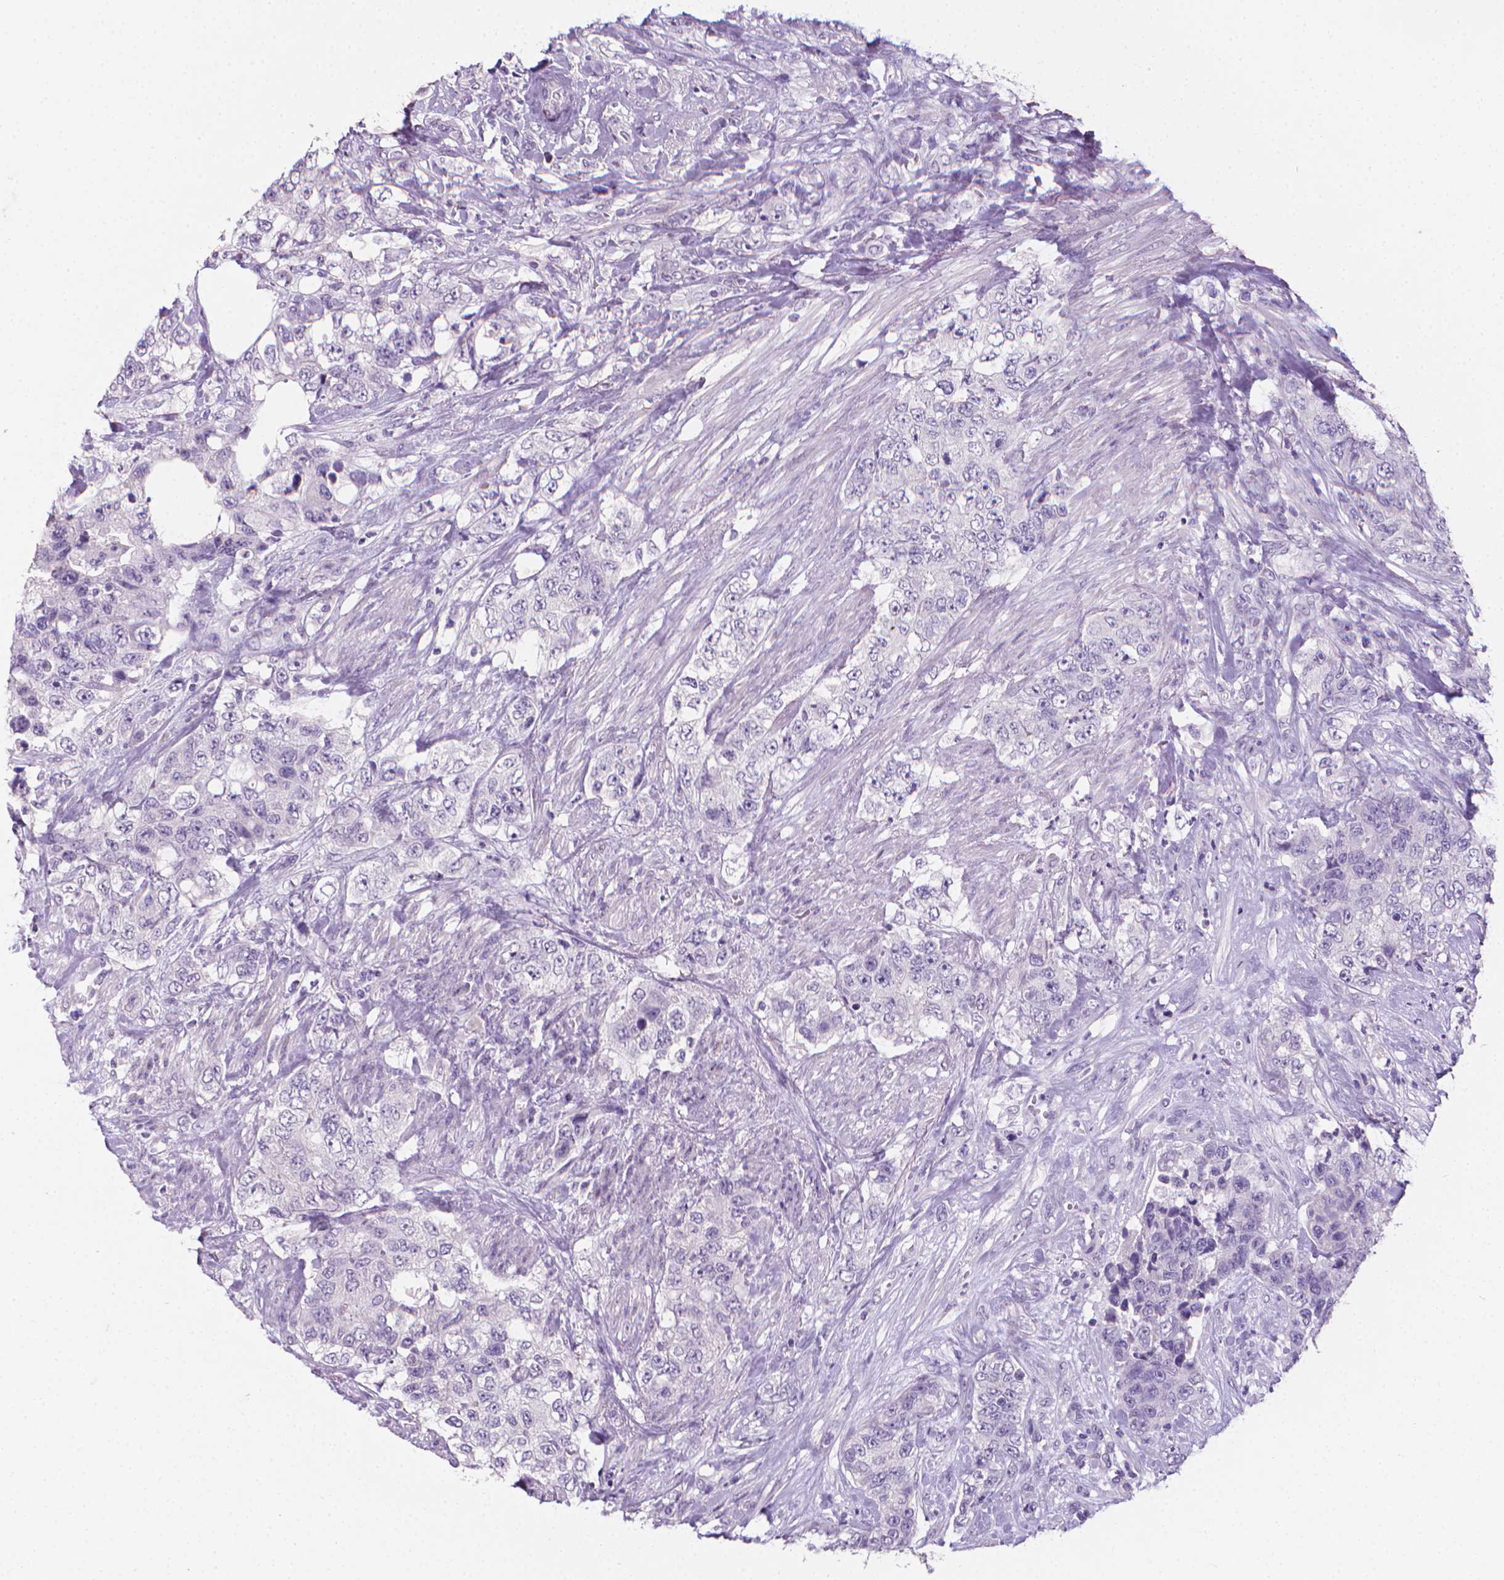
{"staining": {"intensity": "negative", "quantity": "none", "location": "none"}, "tissue": "urothelial cancer", "cell_type": "Tumor cells", "image_type": "cancer", "snomed": [{"axis": "morphology", "description": "Urothelial carcinoma, High grade"}, {"axis": "topography", "description": "Urinary bladder"}], "caption": "An immunohistochemistry (IHC) image of urothelial cancer is shown. There is no staining in tumor cells of urothelial cancer.", "gene": "XPNPEP2", "patient": {"sex": "female", "age": 78}}